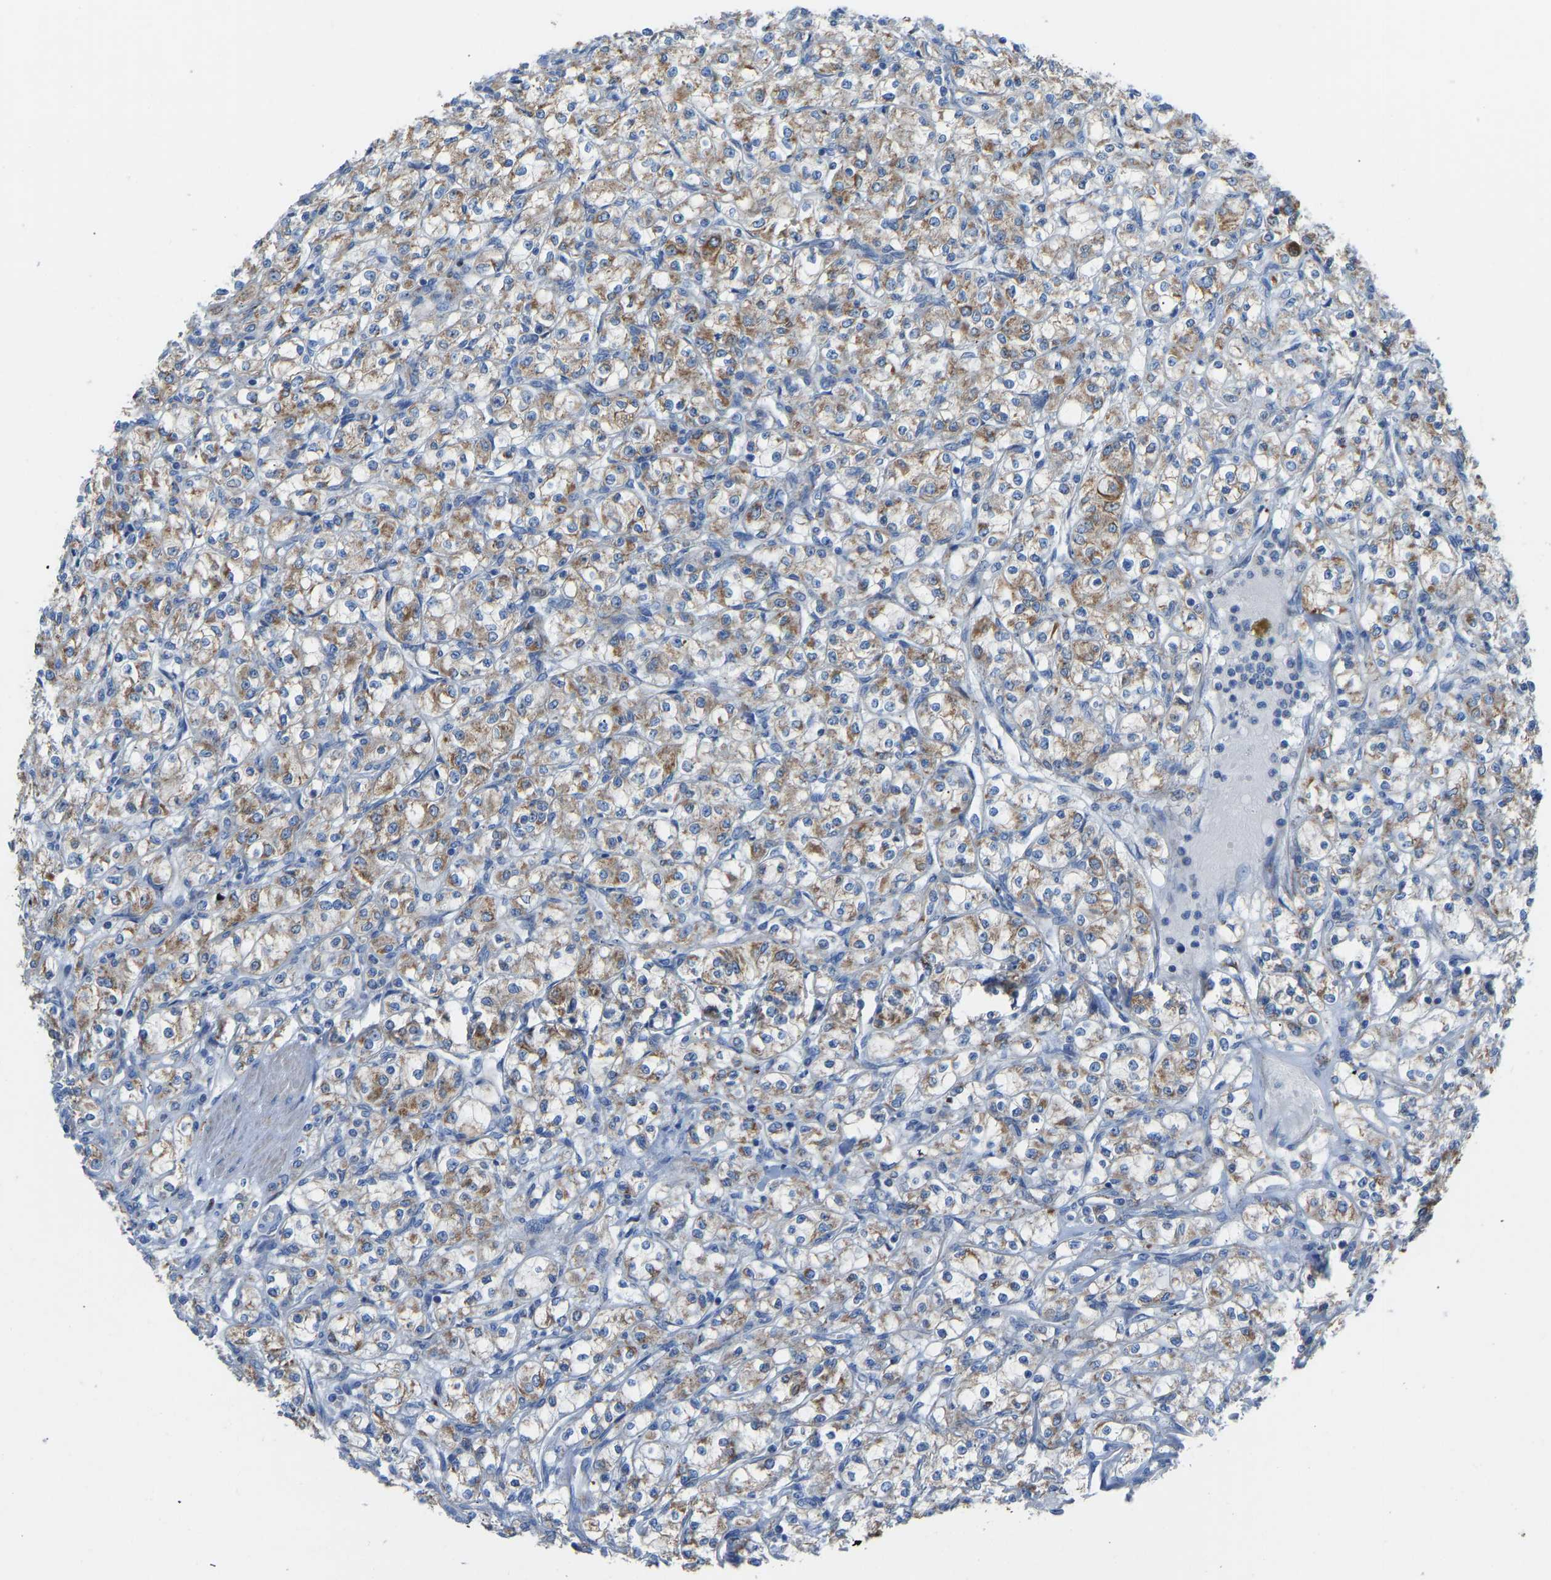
{"staining": {"intensity": "moderate", "quantity": ">75%", "location": "cytoplasmic/membranous"}, "tissue": "renal cancer", "cell_type": "Tumor cells", "image_type": "cancer", "snomed": [{"axis": "morphology", "description": "Adenocarcinoma, NOS"}, {"axis": "topography", "description": "Kidney"}], "caption": "Human renal adenocarcinoma stained with a protein marker exhibits moderate staining in tumor cells.", "gene": "SMIM20", "patient": {"sex": "male", "age": 77}}